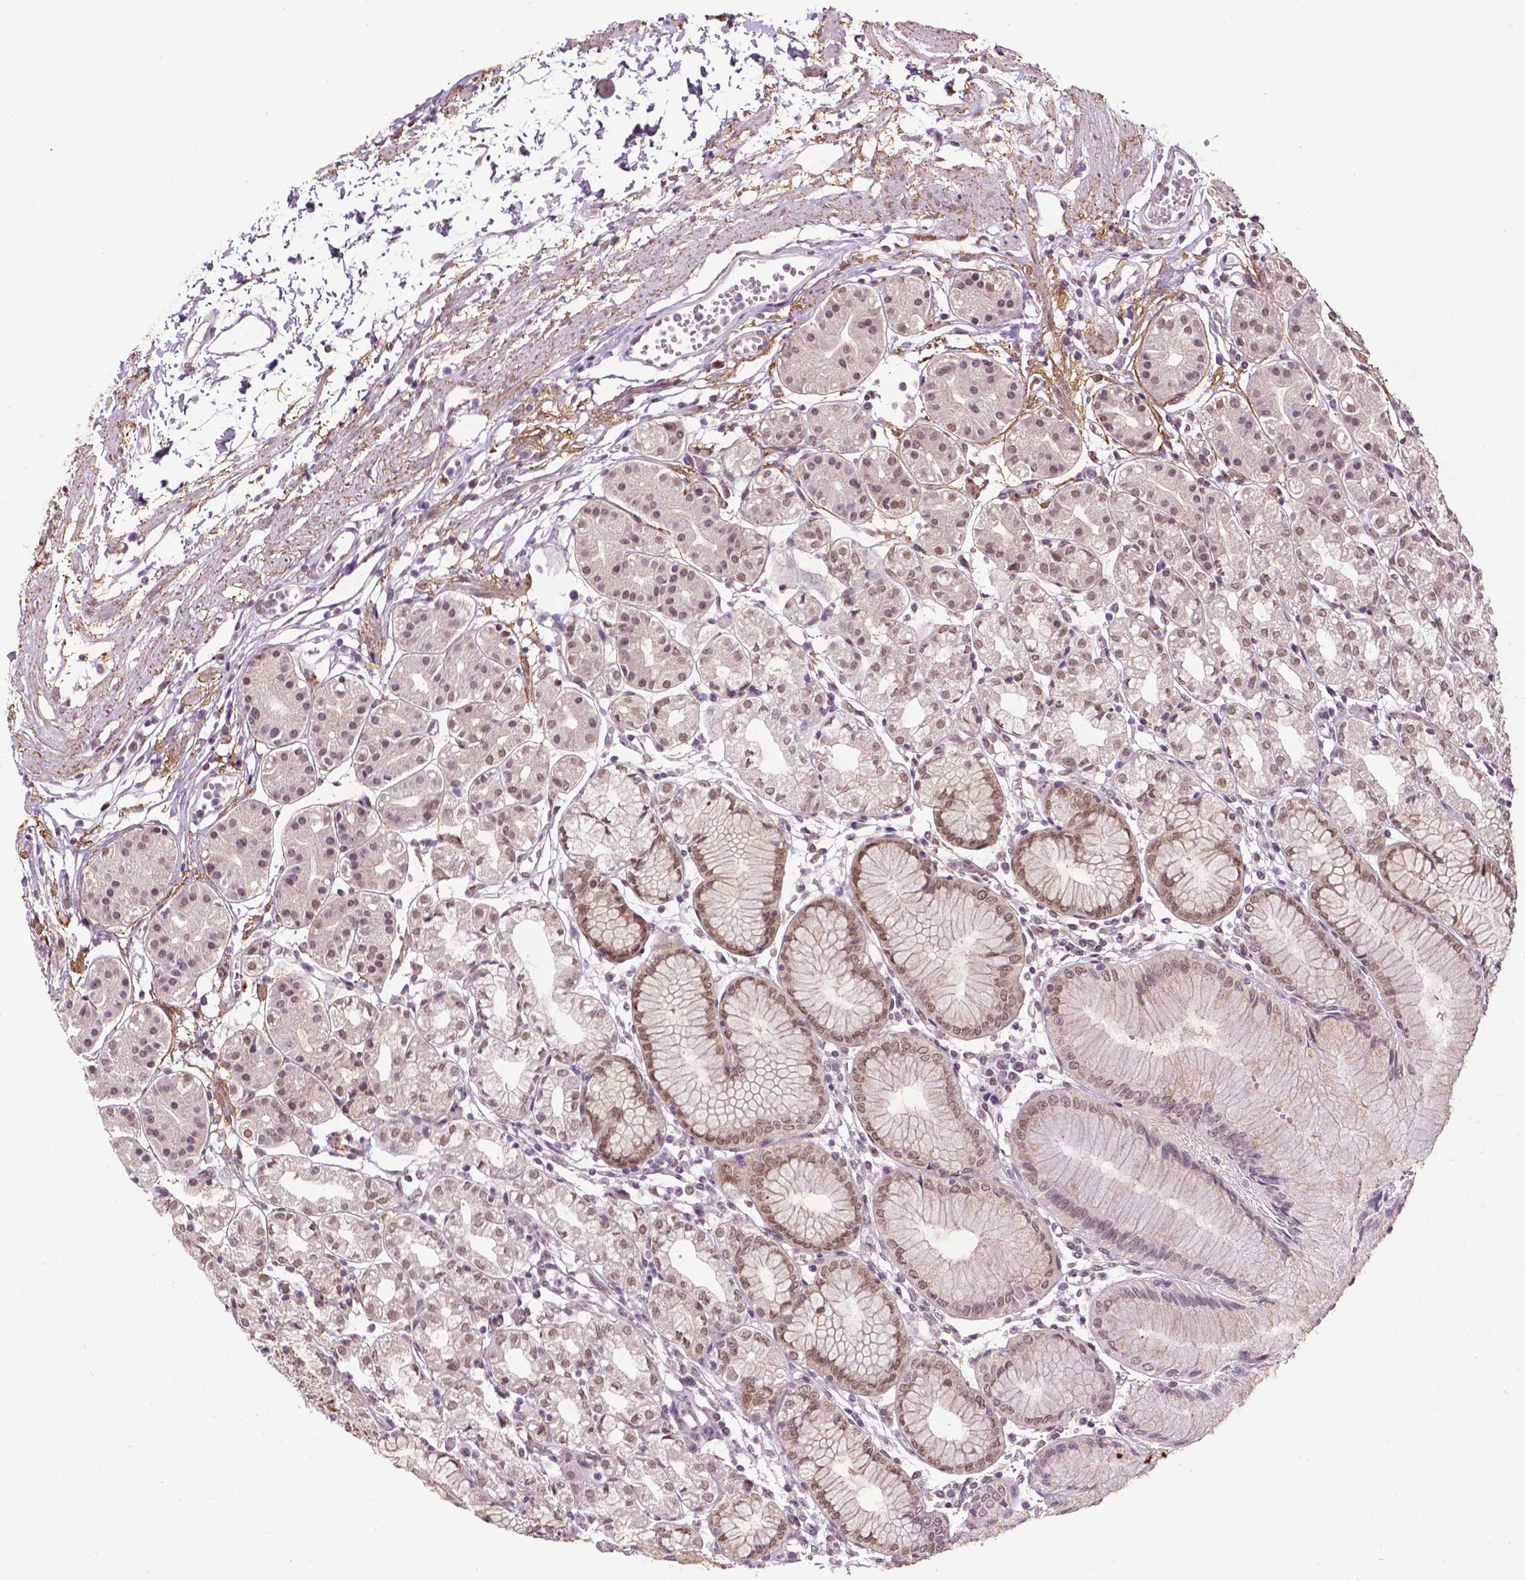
{"staining": {"intensity": "moderate", "quantity": "25%-75%", "location": "nuclear"}, "tissue": "stomach", "cell_type": "Glandular cells", "image_type": "normal", "snomed": [{"axis": "morphology", "description": "Normal tissue, NOS"}, {"axis": "topography", "description": "Skeletal muscle"}, {"axis": "topography", "description": "Stomach"}], "caption": "Brown immunohistochemical staining in unremarkable human stomach shows moderate nuclear expression in about 25%-75% of glandular cells.", "gene": "UBQLN4", "patient": {"sex": "female", "age": 57}}